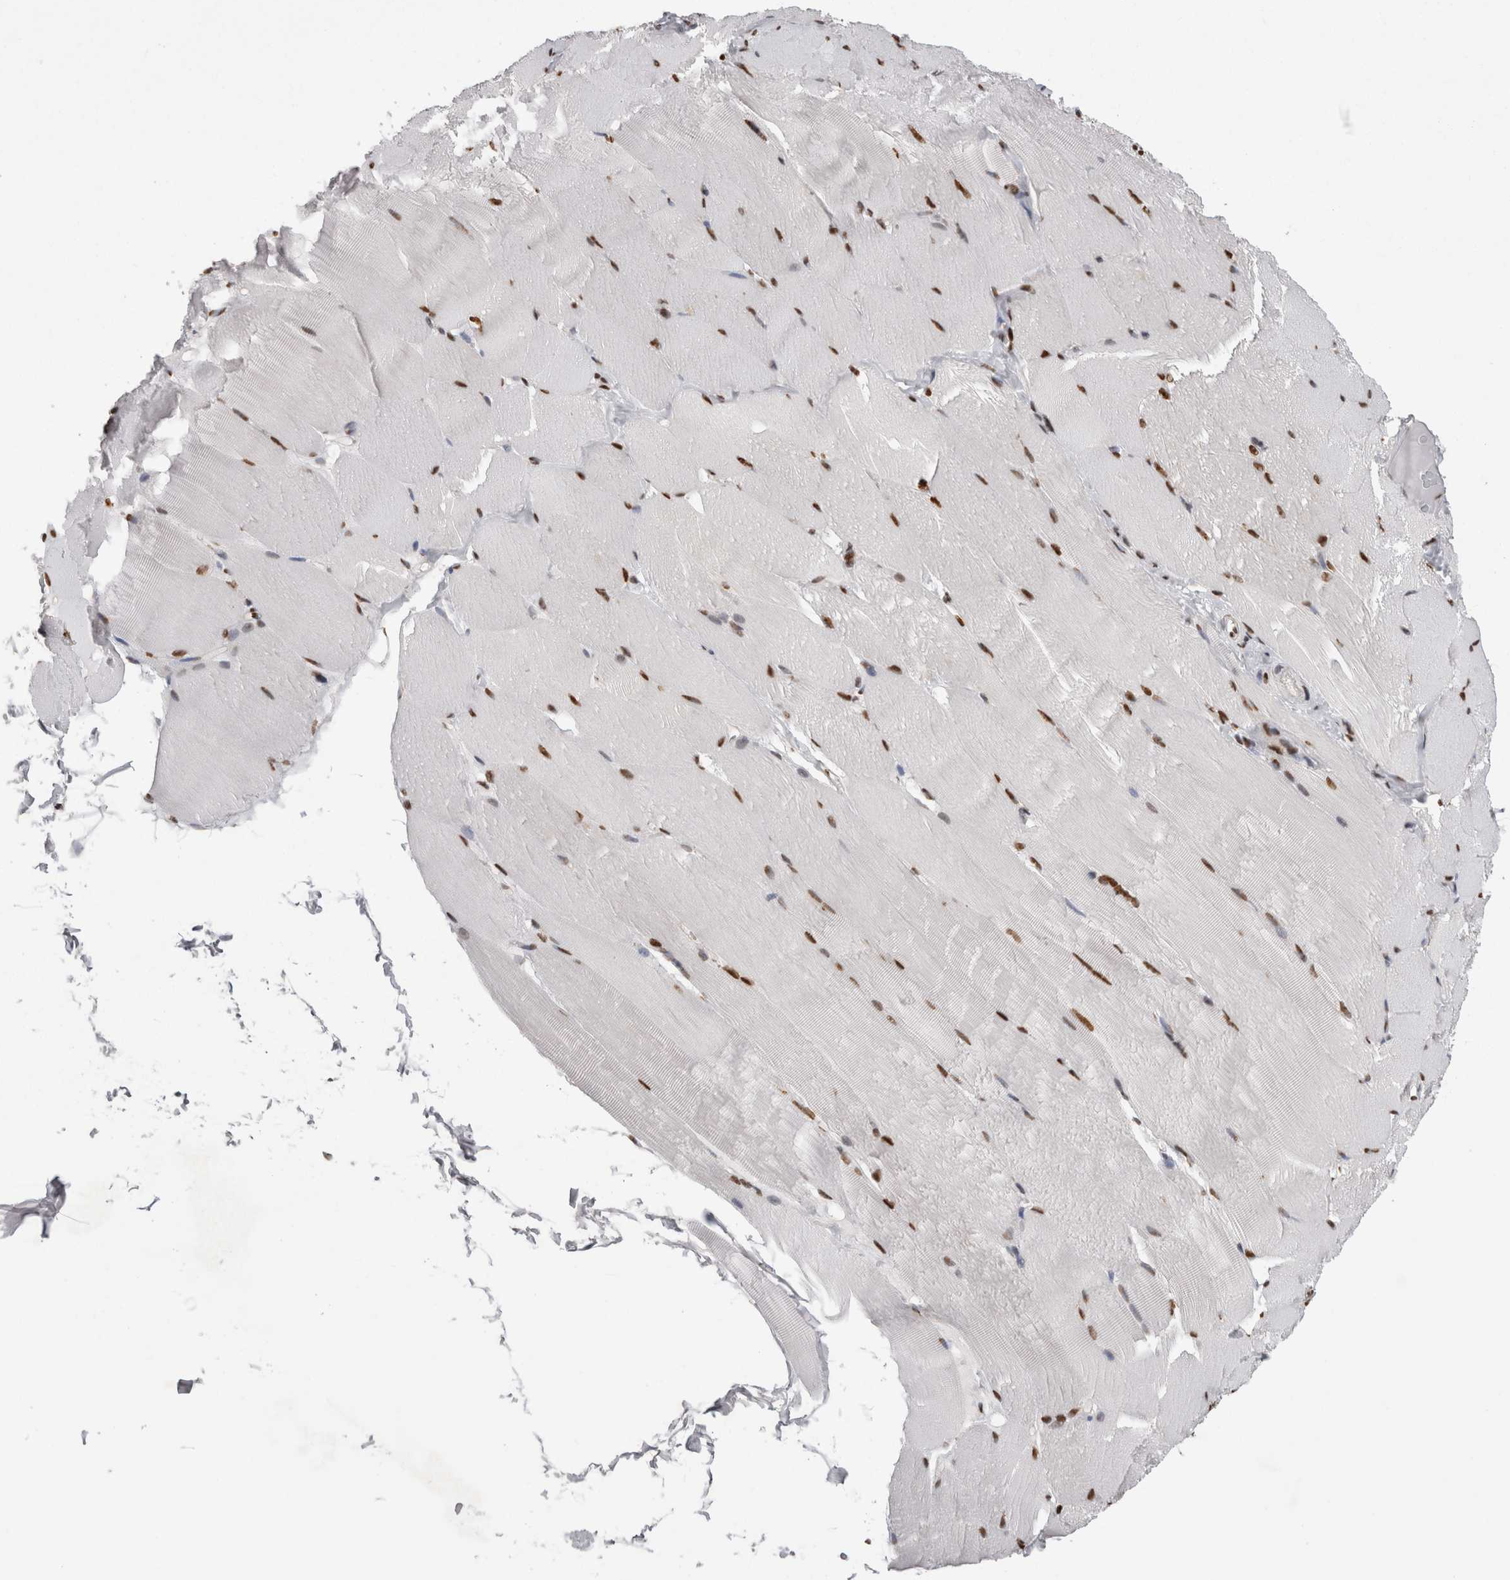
{"staining": {"intensity": "strong", "quantity": "25%-75%", "location": "nuclear"}, "tissue": "skeletal muscle", "cell_type": "Myocytes", "image_type": "normal", "snomed": [{"axis": "morphology", "description": "Normal tissue, NOS"}, {"axis": "topography", "description": "Skin"}, {"axis": "topography", "description": "Skeletal muscle"}], "caption": "IHC image of unremarkable skeletal muscle: human skeletal muscle stained using IHC reveals high levels of strong protein expression localized specifically in the nuclear of myocytes, appearing as a nuclear brown color.", "gene": "ALPK3", "patient": {"sex": "male", "age": 83}}